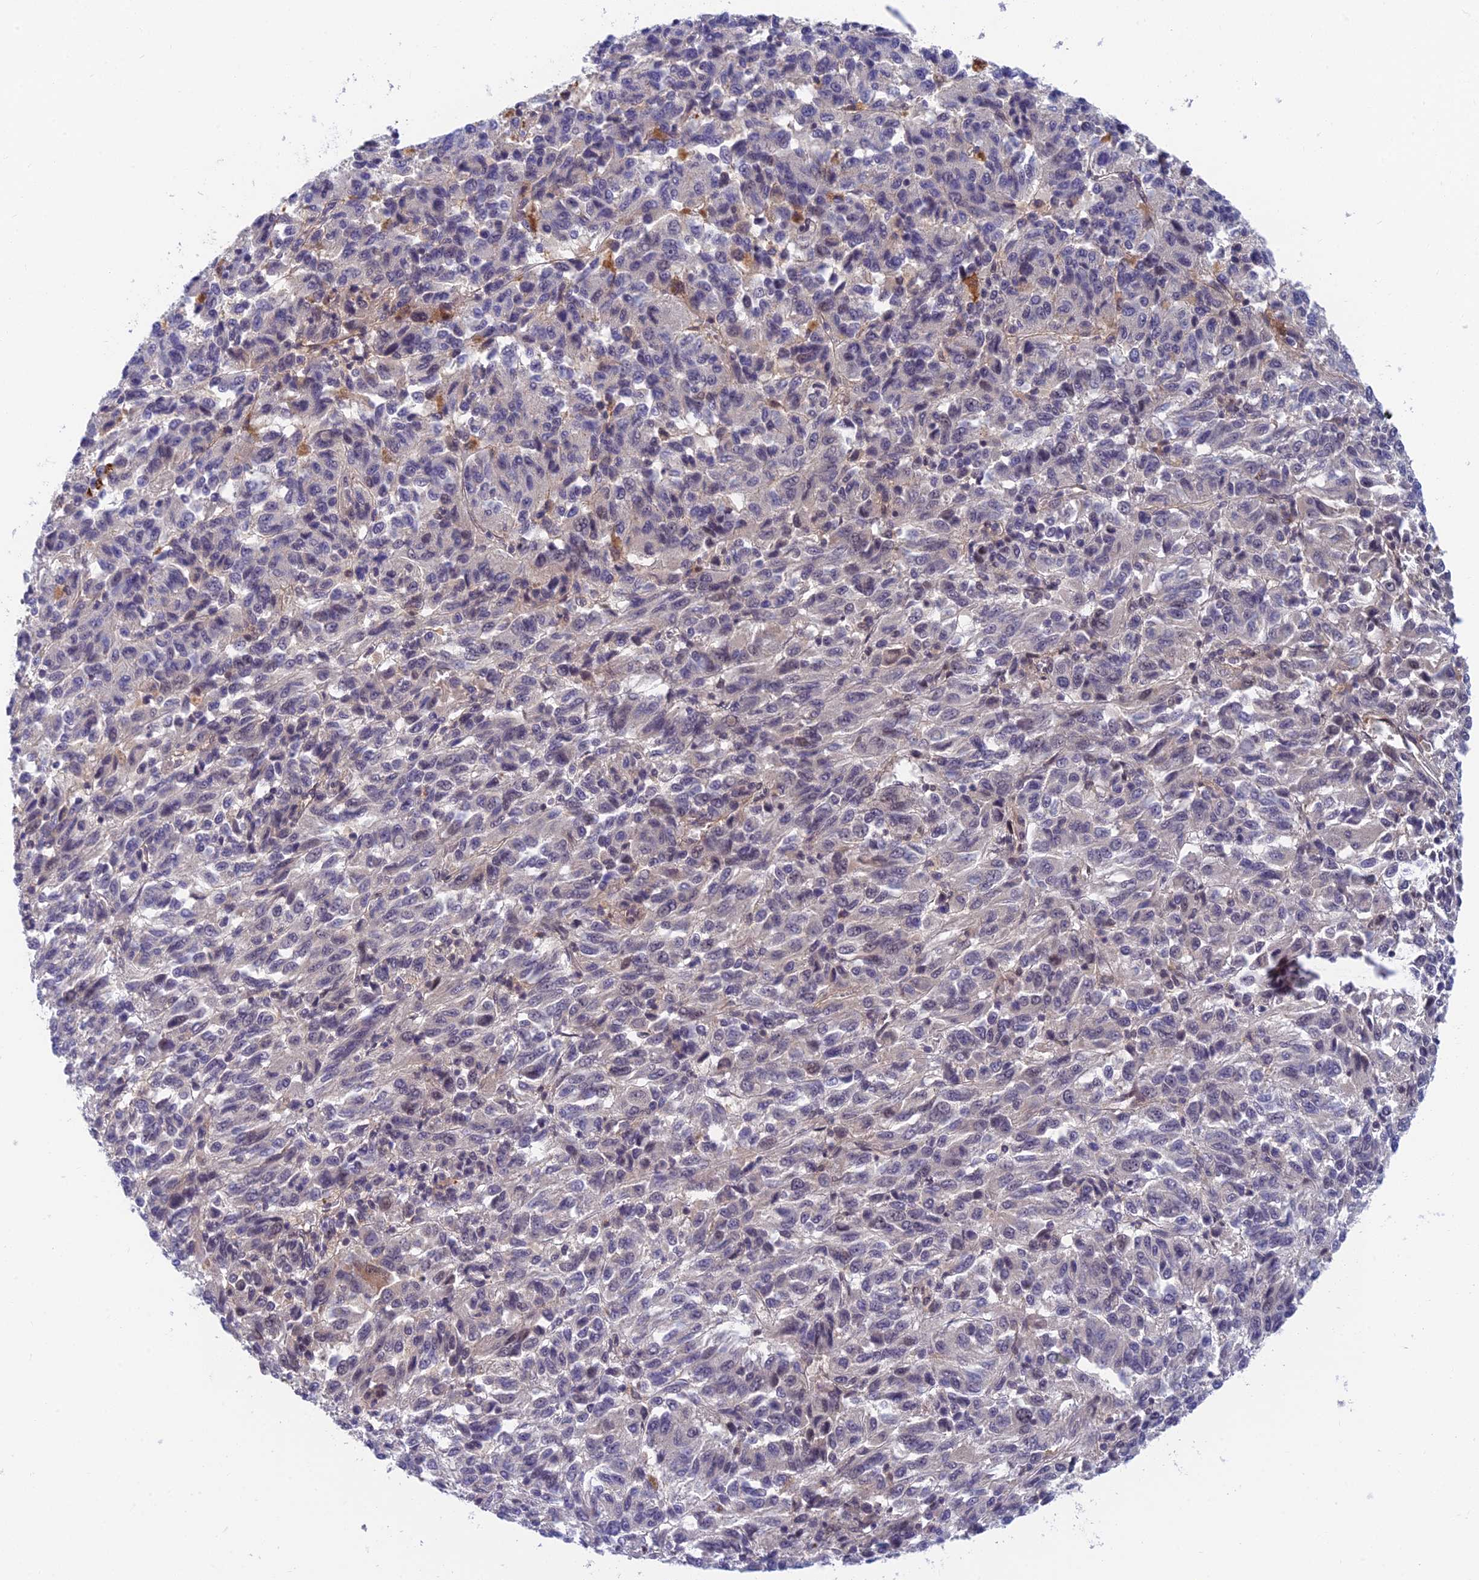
{"staining": {"intensity": "negative", "quantity": "none", "location": "none"}, "tissue": "melanoma", "cell_type": "Tumor cells", "image_type": "cancer", "snomed": [{"axis": "morphology", "description": "Malignant melanoma, Metastatic site"}, {"axis": "topography", "description": "Lung"}], "caption": "Melanoma stained for a protein using immunohistochemistry reveals no staining tumor cells.", "gene": "NSMCE1", "patient": {"sex": "male", "age": 64}}